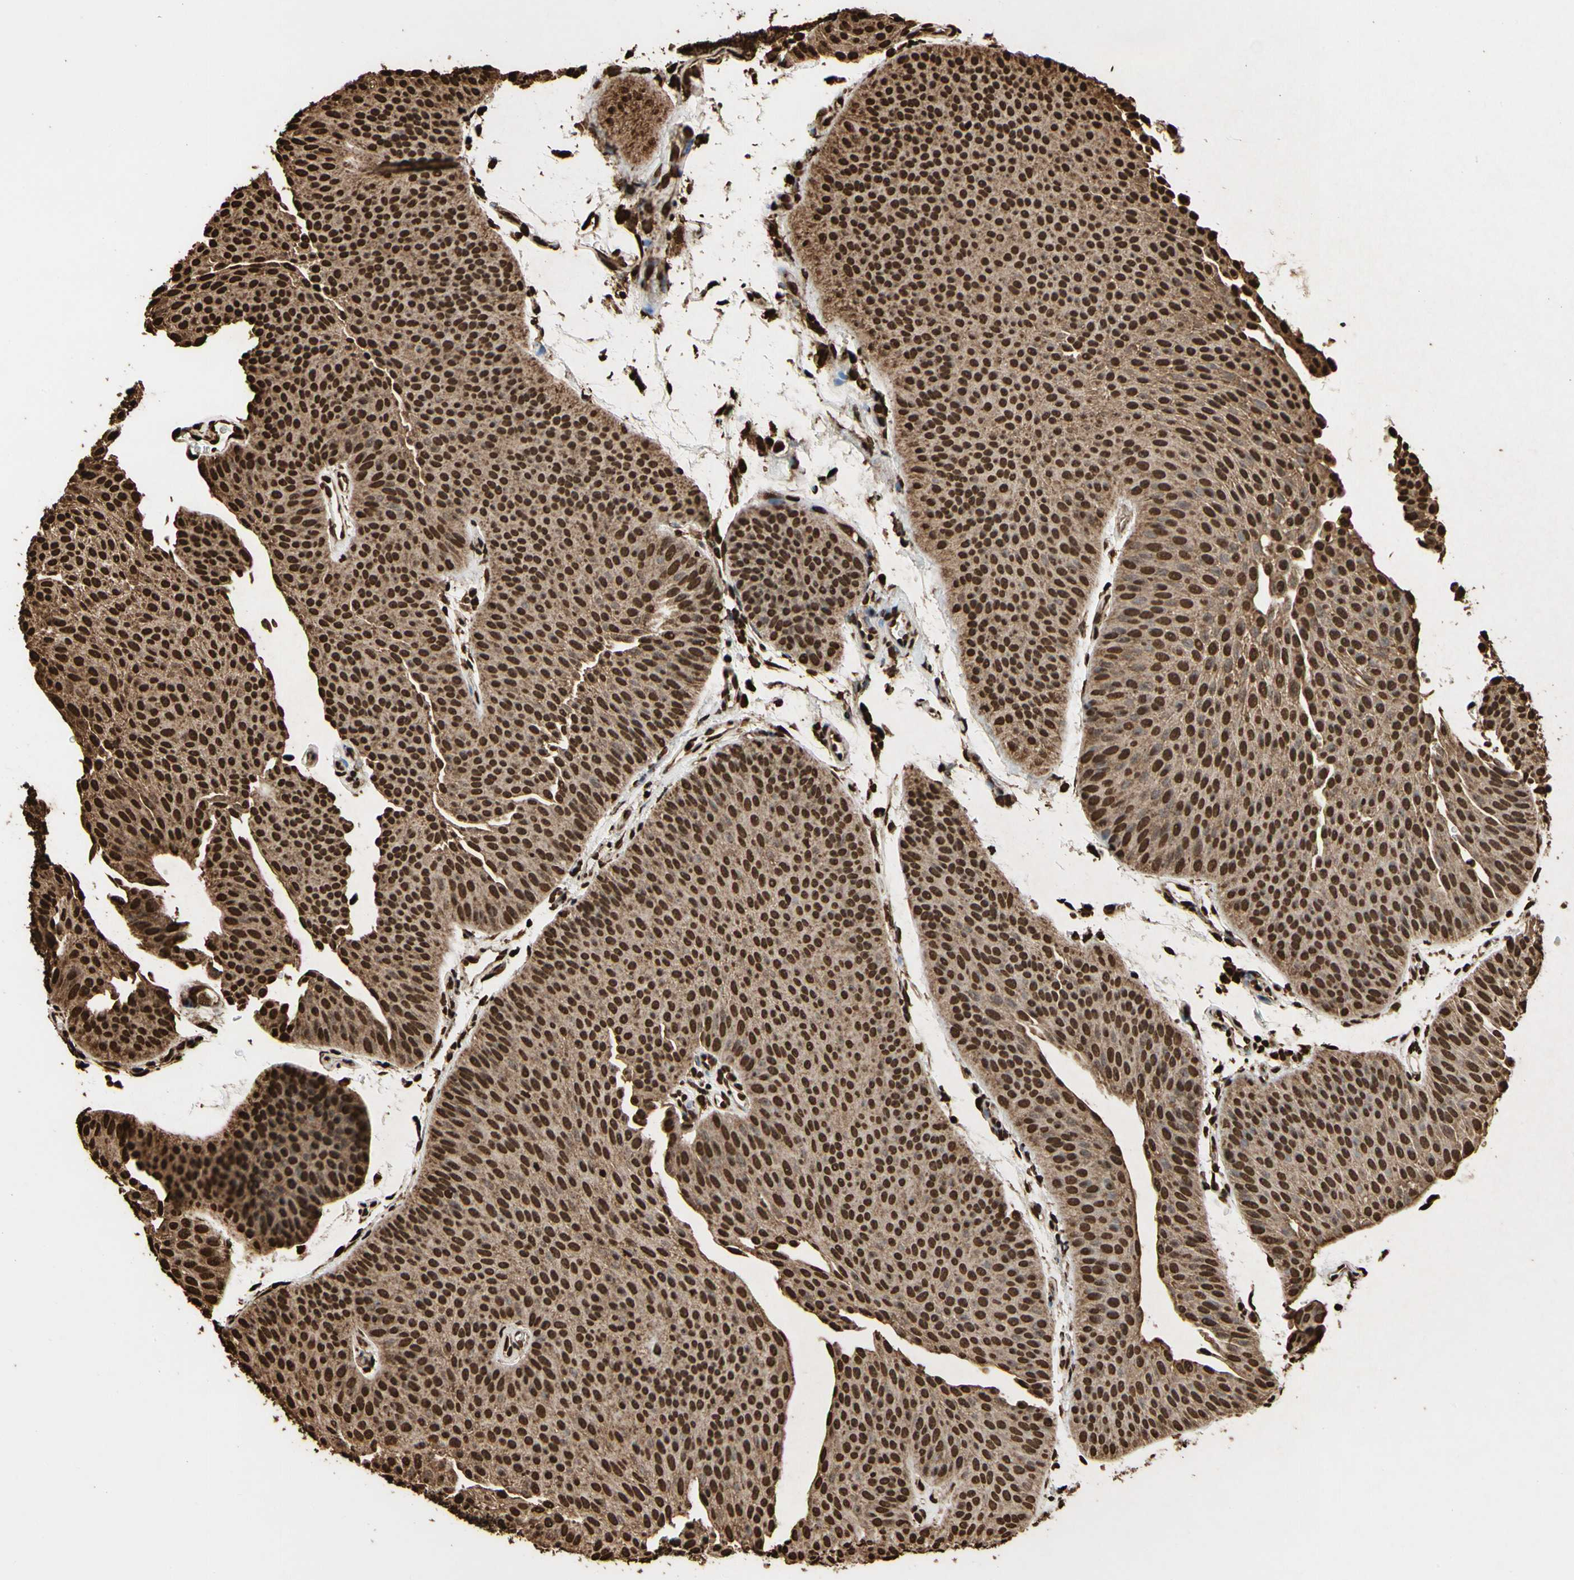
{"staining": {"intensity": "strong", "quantity": ">75%", "location": "cytoplasmic/membranous,nuclear"}, "tissue": "urothelial cancer", "cell_type": "Tumor cells", "image_type": "cancer", "snomed": [{"axis": "morphology", "description": "Urothelial carcinoma, Low grade"}, {"axis": "topography", "description": "Urinary bladder"}], "caption": "Protein staining reveals strong cytoplasmic/membranous and nuclear staining in about >75% of tumor cells in low-grade urothelial carcinoma. The staining is performed using DAB (3,3'-diaminobenzidine) brown chromogen to label protein expression. The nuclei are counter-stained blue using hematoxylin.", "gene": "HNRNPK", "patient": {"sex": "female", "age": 60}}